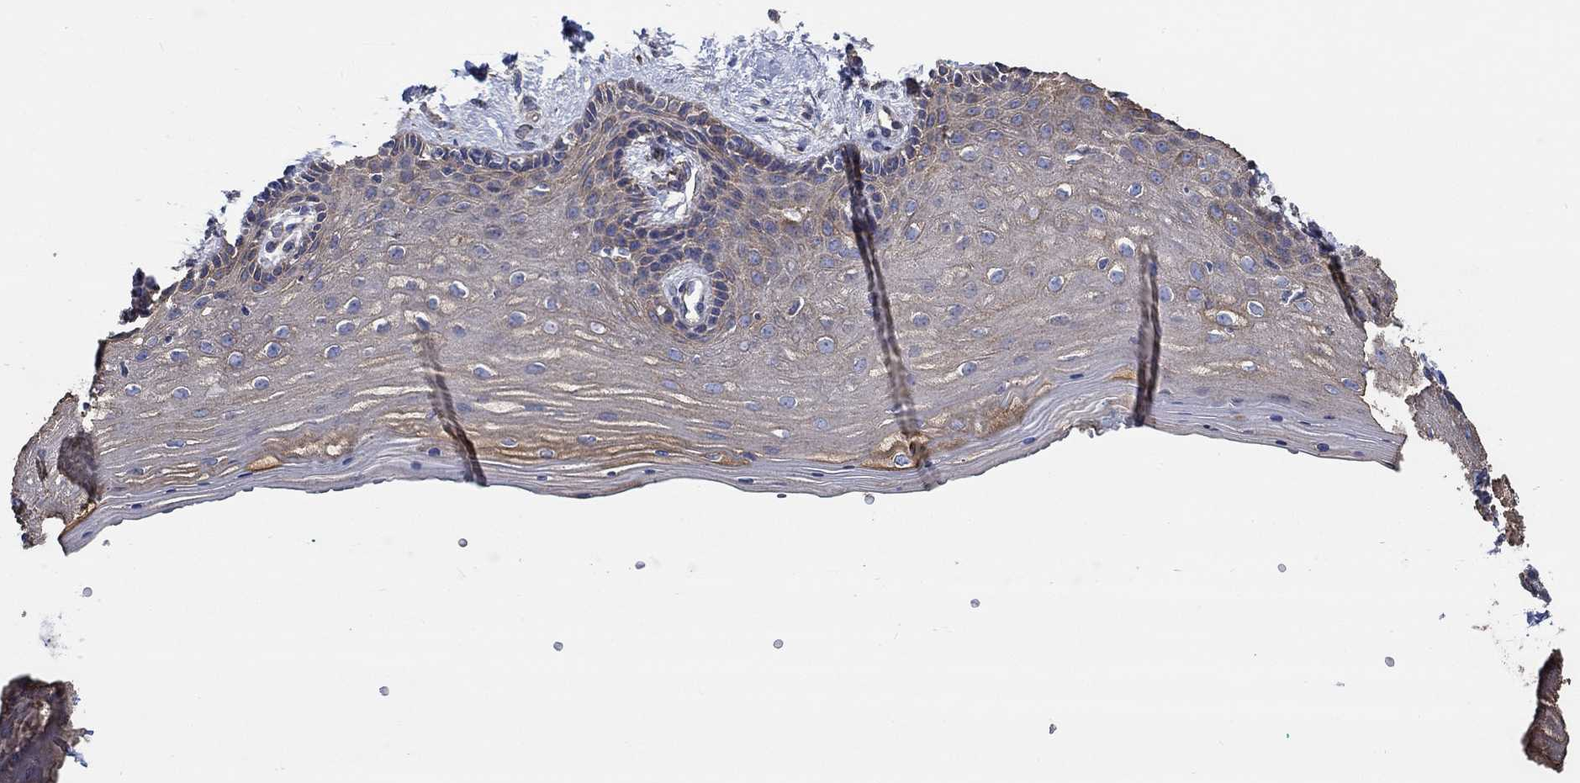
{"staining": {"intensity": "moderate", "quantity": ">75%", "location": "cytoplasmic/membranous"}, "tissue": "vagina", "cell_type": "Squamous epithelial cells", "image_type": "normal", "snomed": [{"axis": "morphology", "description": "Normal tissue, NOS"}, {"axis": "topography", "description": "Vagina"}], "caption": "Immunohistochemistry histopathology image of unremarkable vagina stained for a protein (brown), which displays medium levels of moderate cytoplasmic/membranous expression in approximately >75% of squamous epithelial cells.", "gene": "FMN1", "patient": {"sex": "female", "age": 45}}